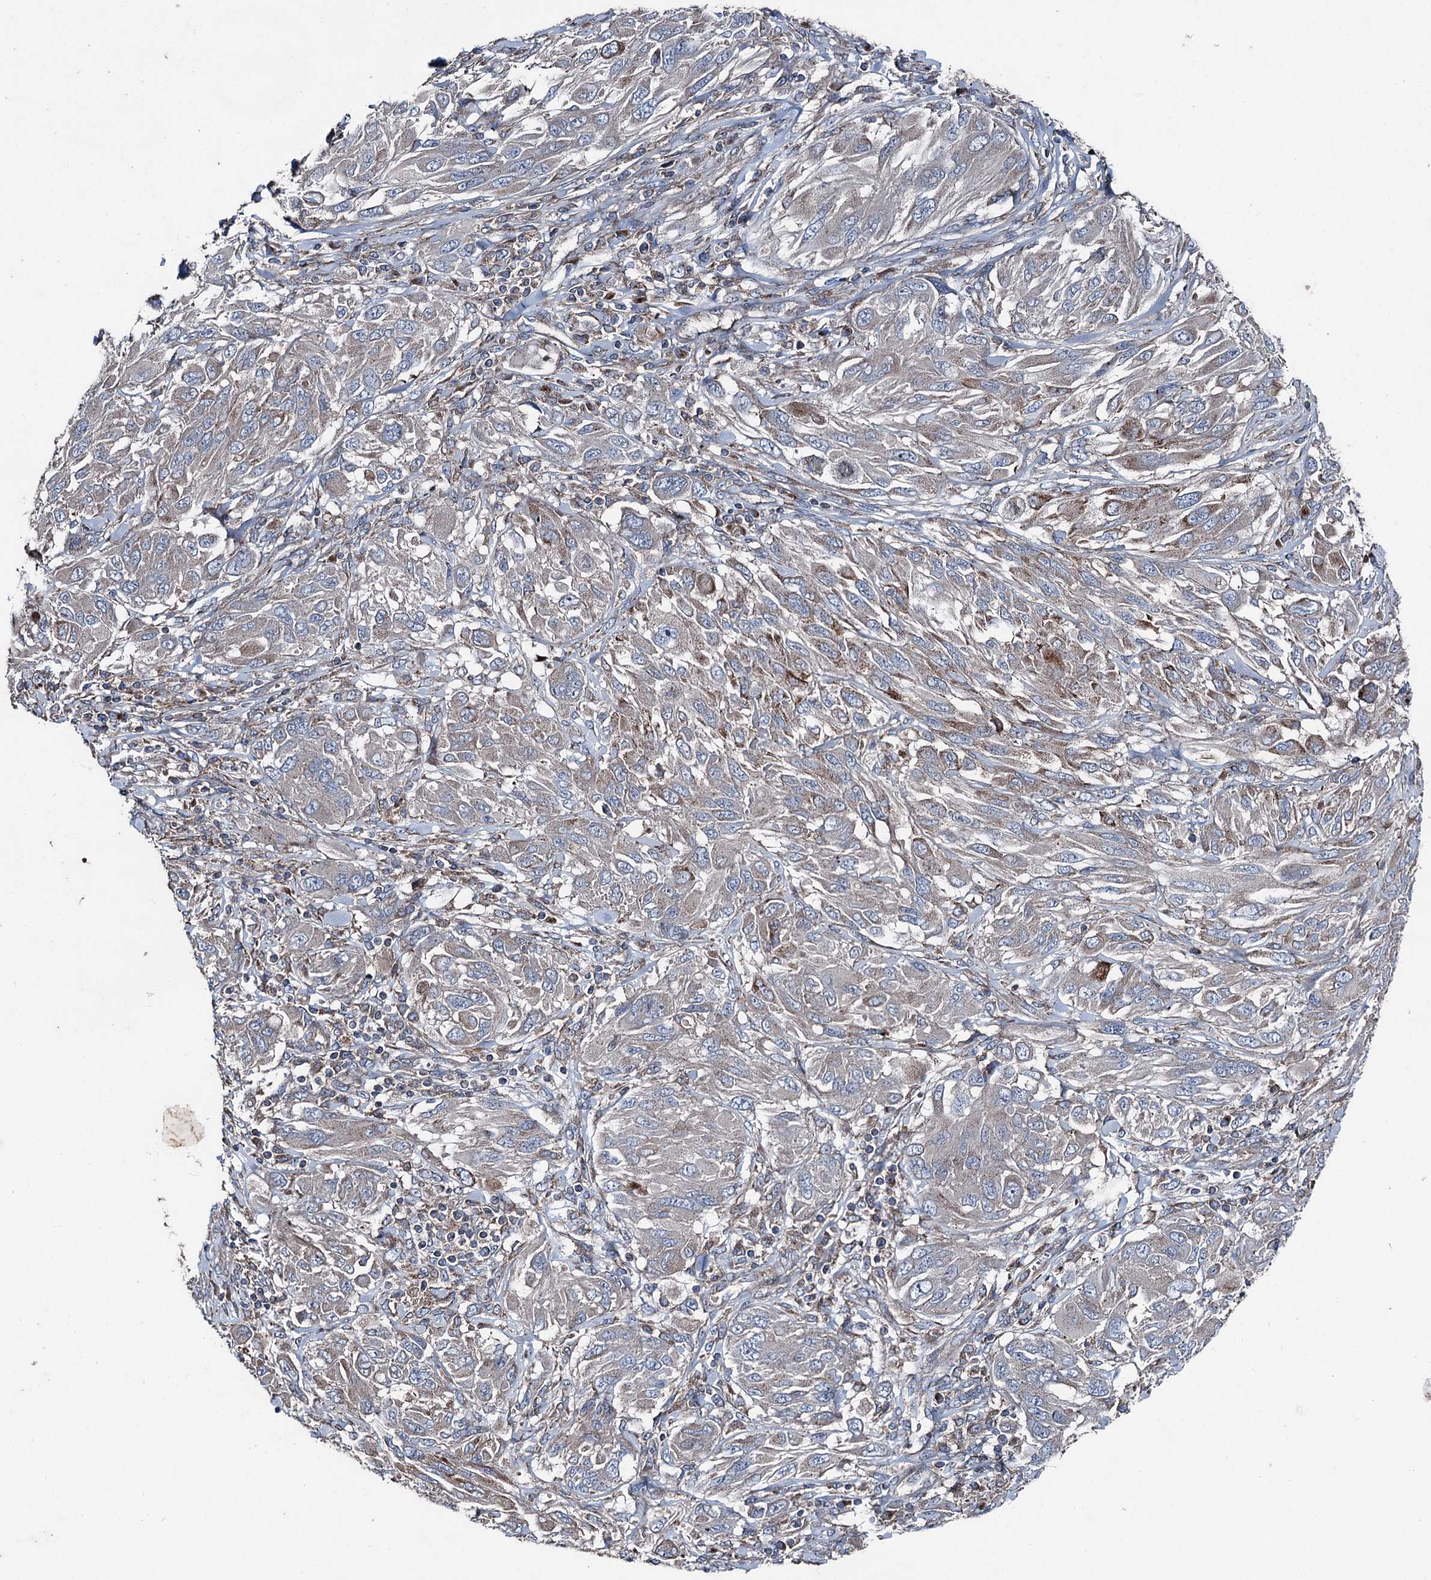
{"staining": {"intensity": "negative", "quantity": "none", "location": "none"}, "tissue": "melanoma", "cell_type": "Tumor cells", "image_type": "cancer", "snomed": [{"axis": "morphology", "description": "Malignant melanoma, NOS"}, {"axis": "topography", "description": "Skin"}], "caption": "The immunohistochemistry micrograph has no significant expression in tumor cells of malignant melanoma tissue. (Immunohistochemistry, brightfield microscopy, high magnification).", "gene": "RUFY1", "patient": {"sex": "female", "age": 91}}